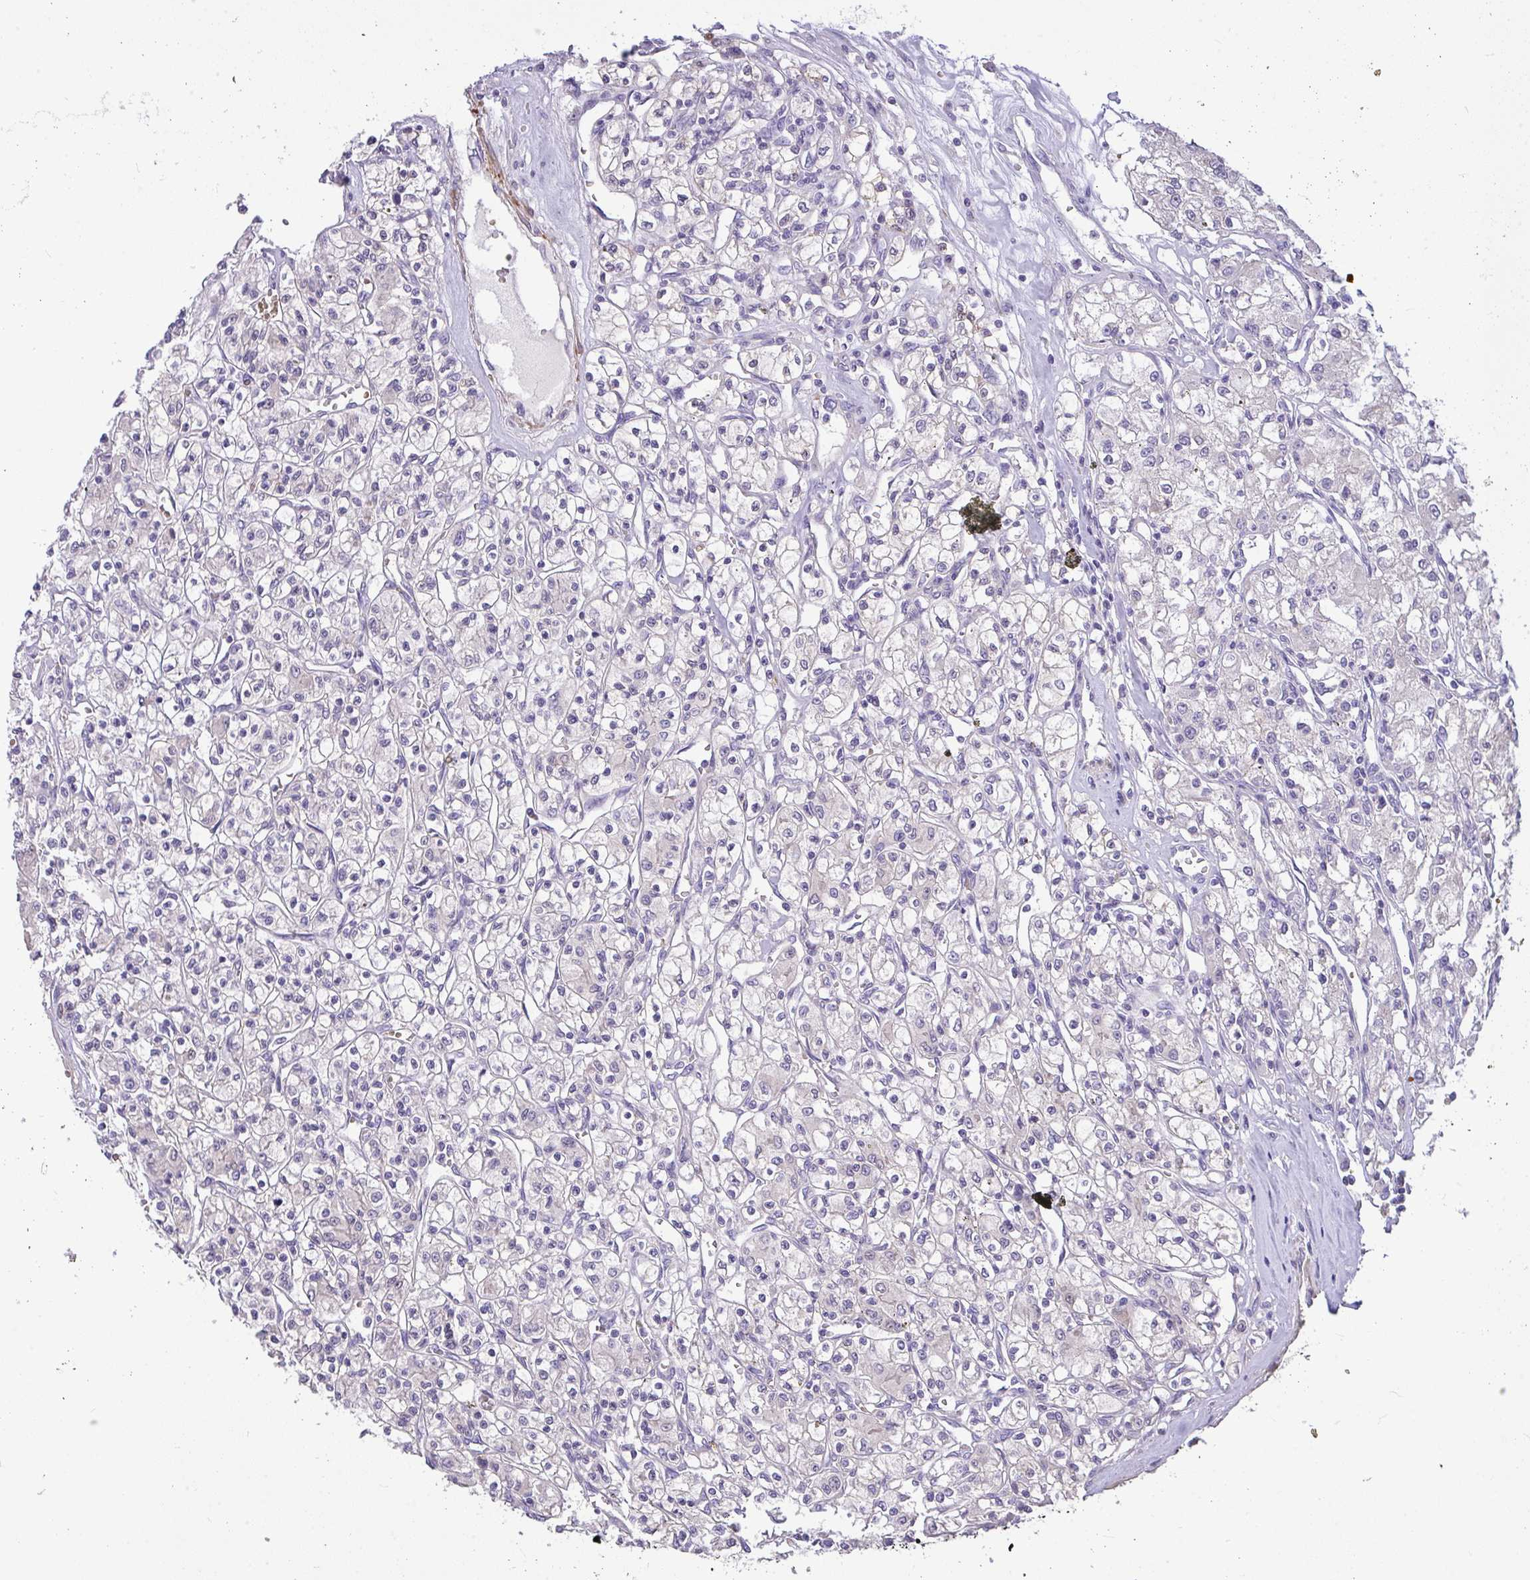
{"staining": {"intensity": "negative", "quantity": "none", "location": "none"}, "tissue": "renal cancer", "cell_type": "Tumor cells", "image_type": "cancer", "snomed": [{"axis": "morphology", "description": "Adenocarcinoma, NOS"}, {"axis": "topography", "description": "Kidney"}], "caption": "IHC histopathology image of human adenocarcinoma (renal) stained for a protein (brown), which exhibits no expression in tumor cells.", "gene": "MOCS1", "patient": {"sex": "female", "age": 59}}